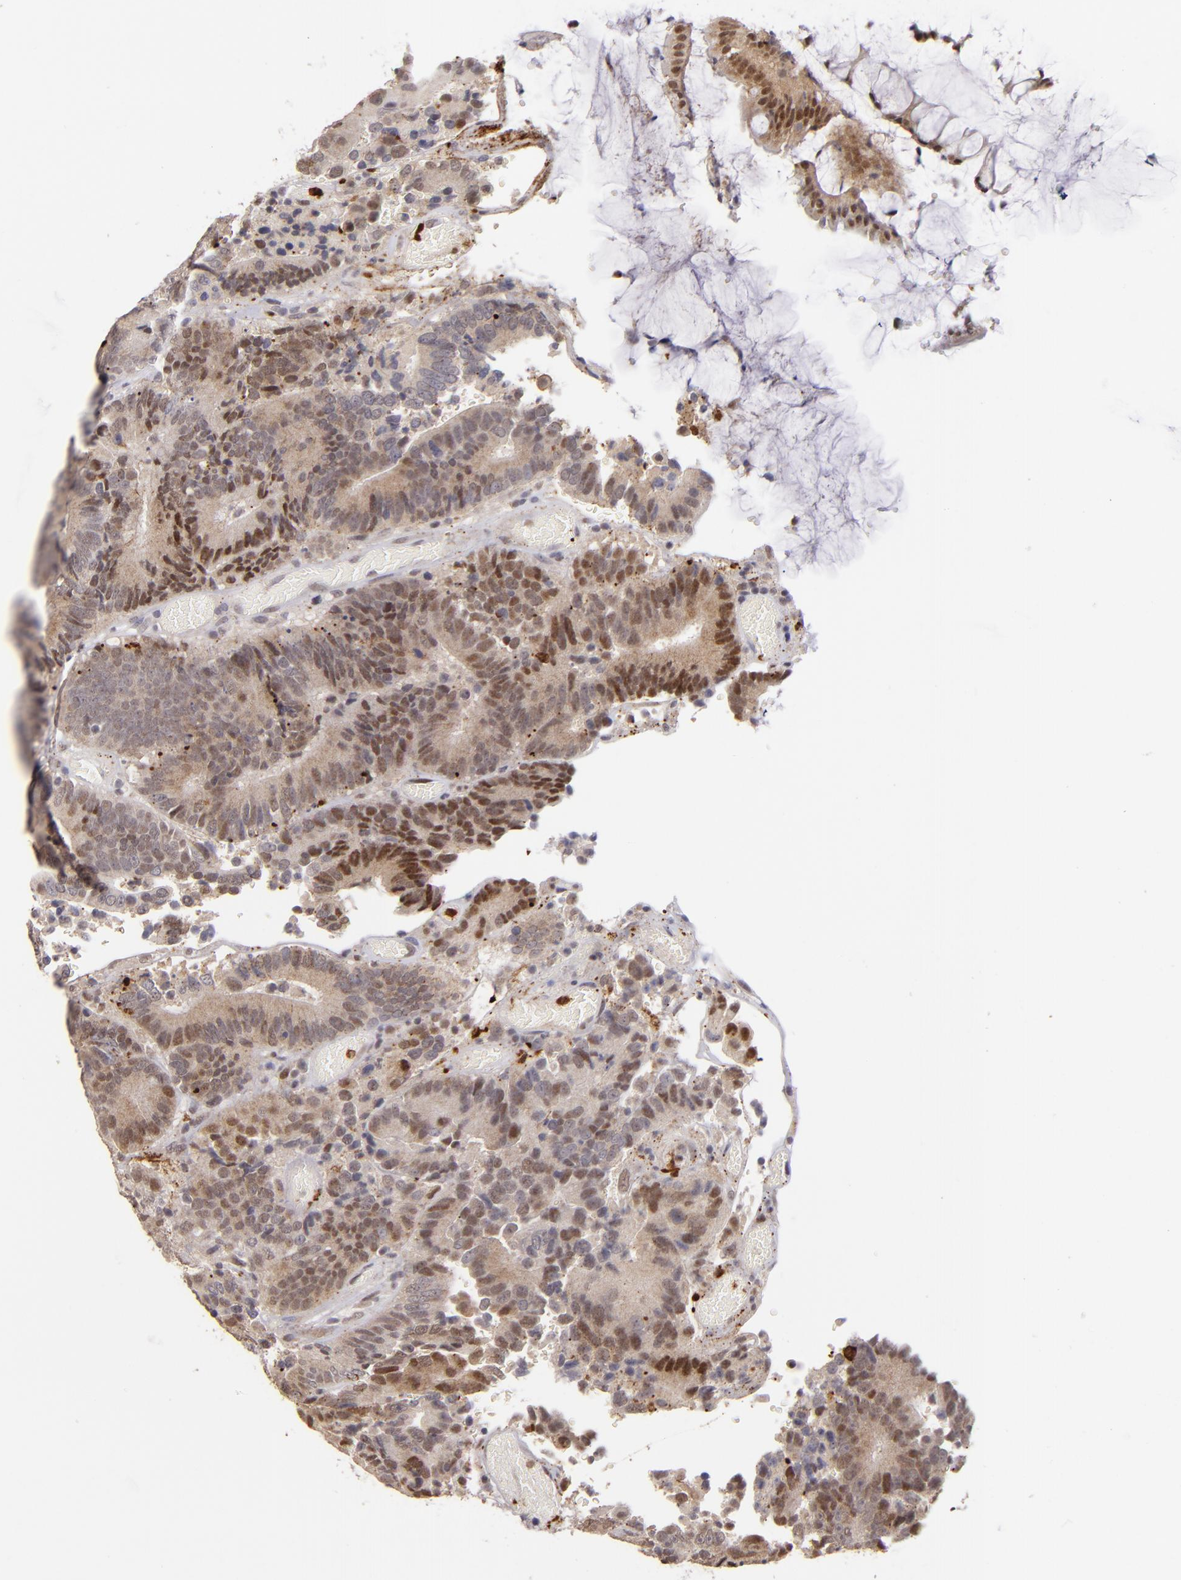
{"staining": {"intensity": "weak", "quantity": "<25%", "location": "cytoplasmic/membranous,nuclear"}, "tissue": "colorectal cancer", "cell_type": "Tumor cells", "image_type": "cancer", "snomed": [{"axis": "morphology", "description": "Normal tissue, NOS"}, {"axis": "morphology", "description": "Adenocarcinoma, NOS"}, {"axis": "topography", "description": "Colon"}], "caption": "Immunohistochemistry histopathology image of neoplastic tissue: human colorectal cancer stained with DAB (3,3'-diaminobenzidine) exhibits no significant protein expression in tumor cells.", "gene": "RXRG", "patient": {"sex": "female", "age": 78}}